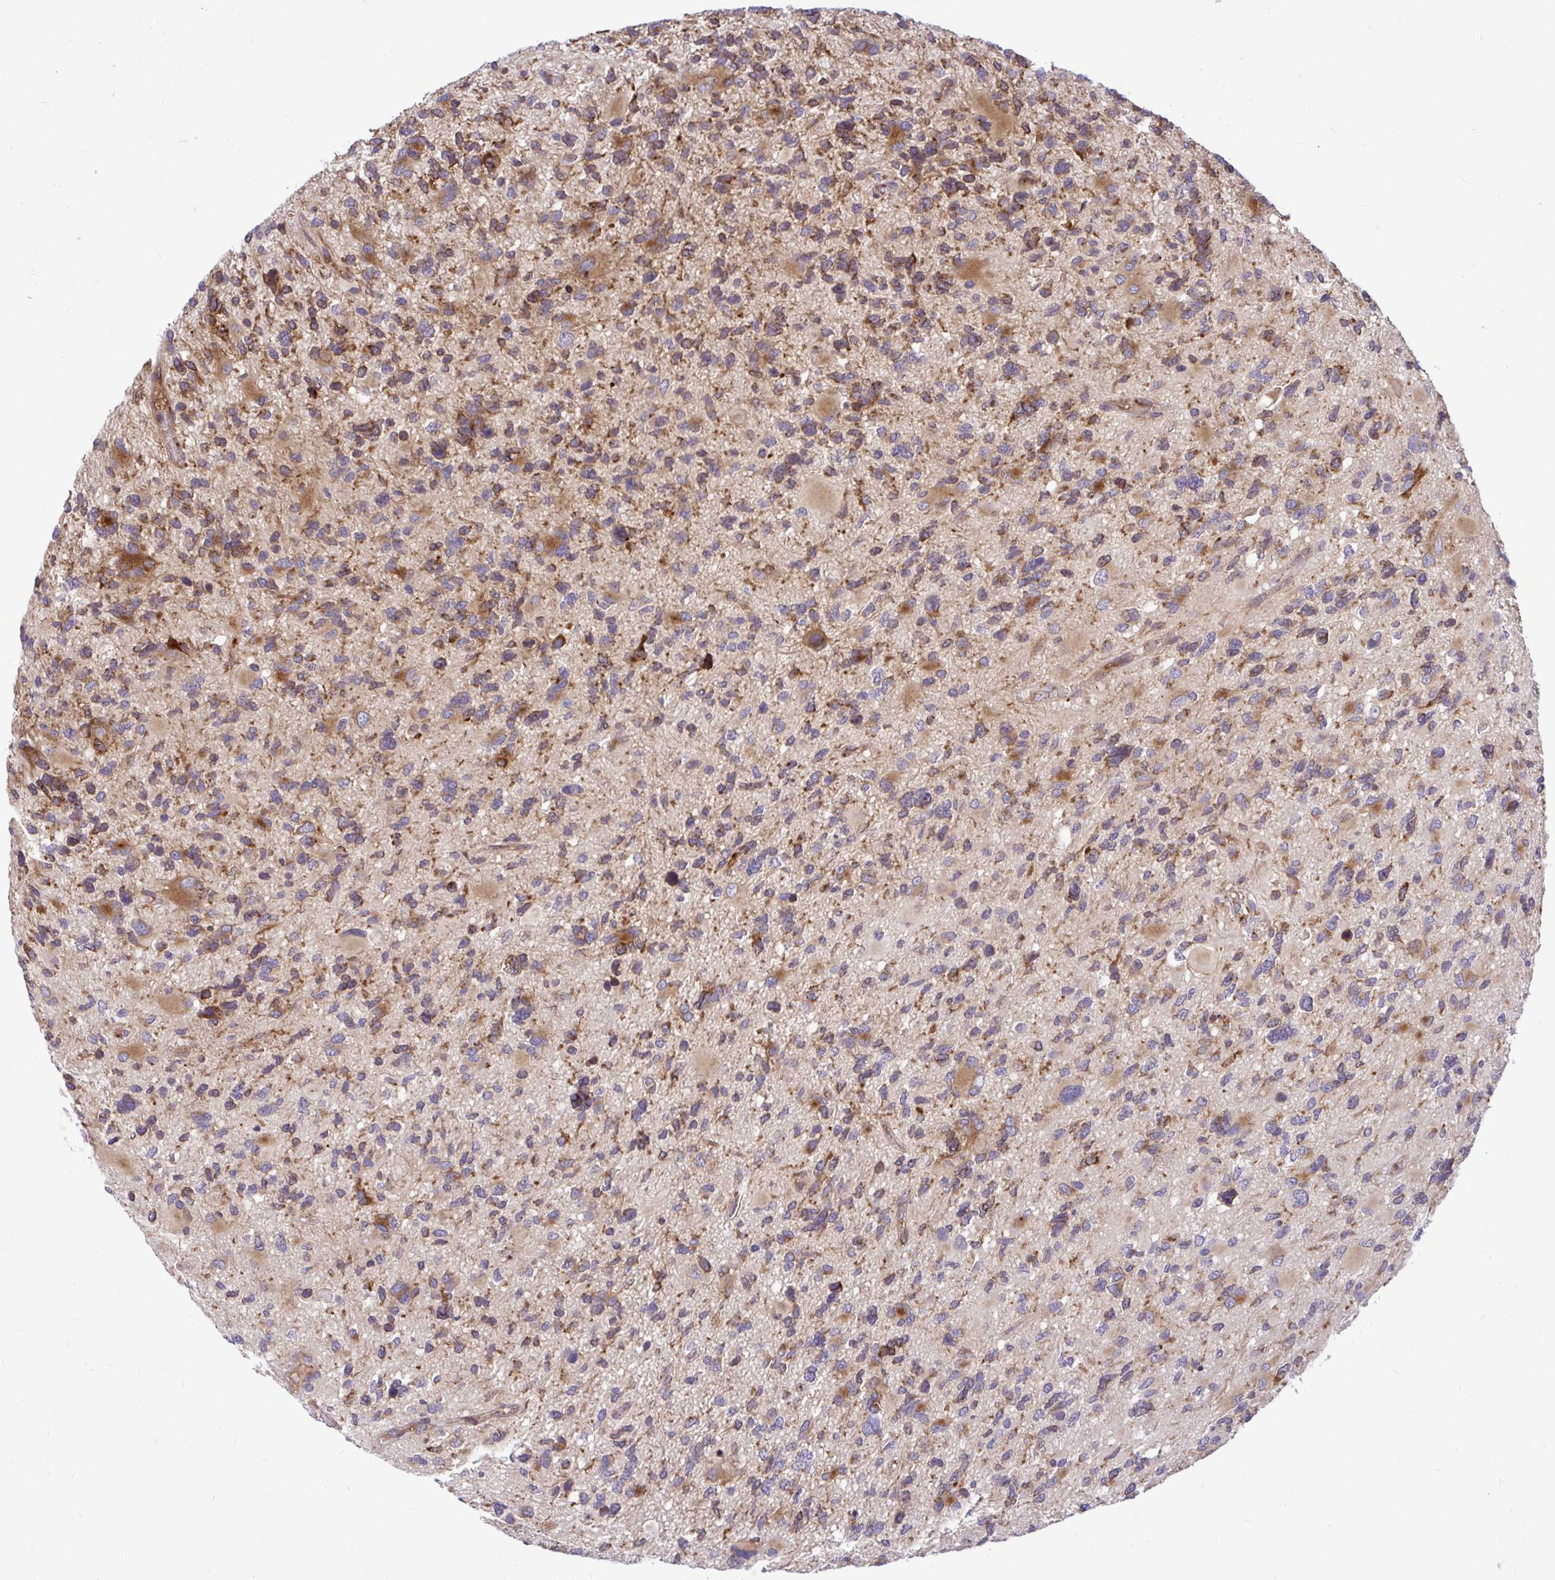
{"staining": {"intensity": "strong", "quantity": "25%-75%", "location": "cytoplasmic/membranous"}, "tissue": "glioma", "cell_type": "Tumor cells", "image_type": "cancer", "snomed": [{"axis": "morphology", "description": "Glioma, malignant, High grade"}, {"axis": "topography", "description": "Brain"}], "caption": "Strong cytoplasmic/membranous protein staining is identified in approximately 25%-75% of tumor cells in malignant high-grade glioma.", "gene": "VTI1B", "patient": {"sex": "female", "age": 11}}